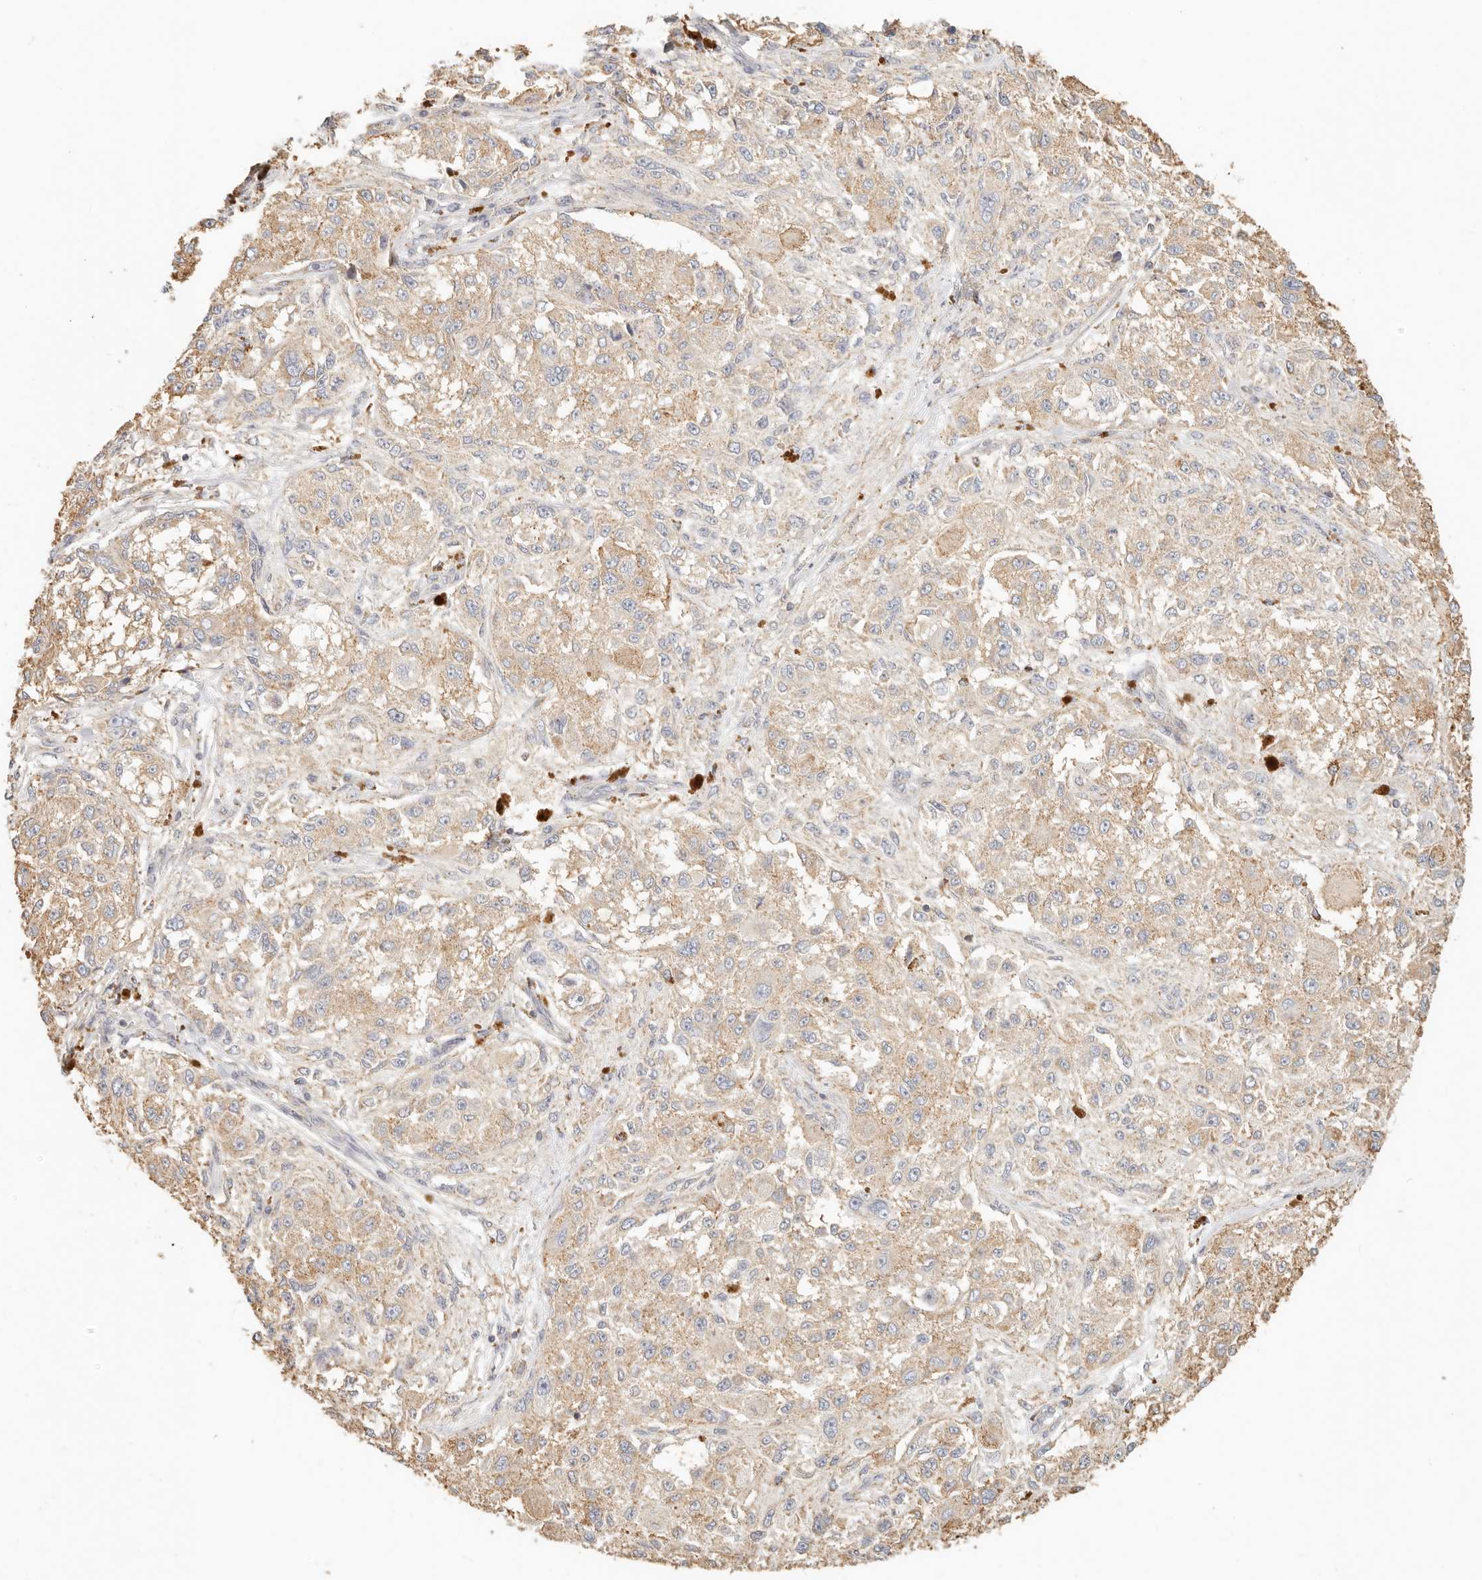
{"staining": {"intensity": "weak", "quantity": "<25%", "location": "cytoplasmic/membranous"}, "tissue": "melanoma", "cell_type": "Tumor cells", "image_type": "cancer", "snomed": [{"axis": "morphology", "description": "Necrosis, NOS"}, {"axis": "morphology", "description": "Malignant melanoma, NOS"}, {"axis": "topography", "description": "Skin"}], "caption": "DAB (3,3'-diaminobenzidine) immunohistochemical staining of human melanoma reveals no significant positivity in tumor cells.", "gene": "CNMD", "patient": {"sex": "female", "age": 87}}